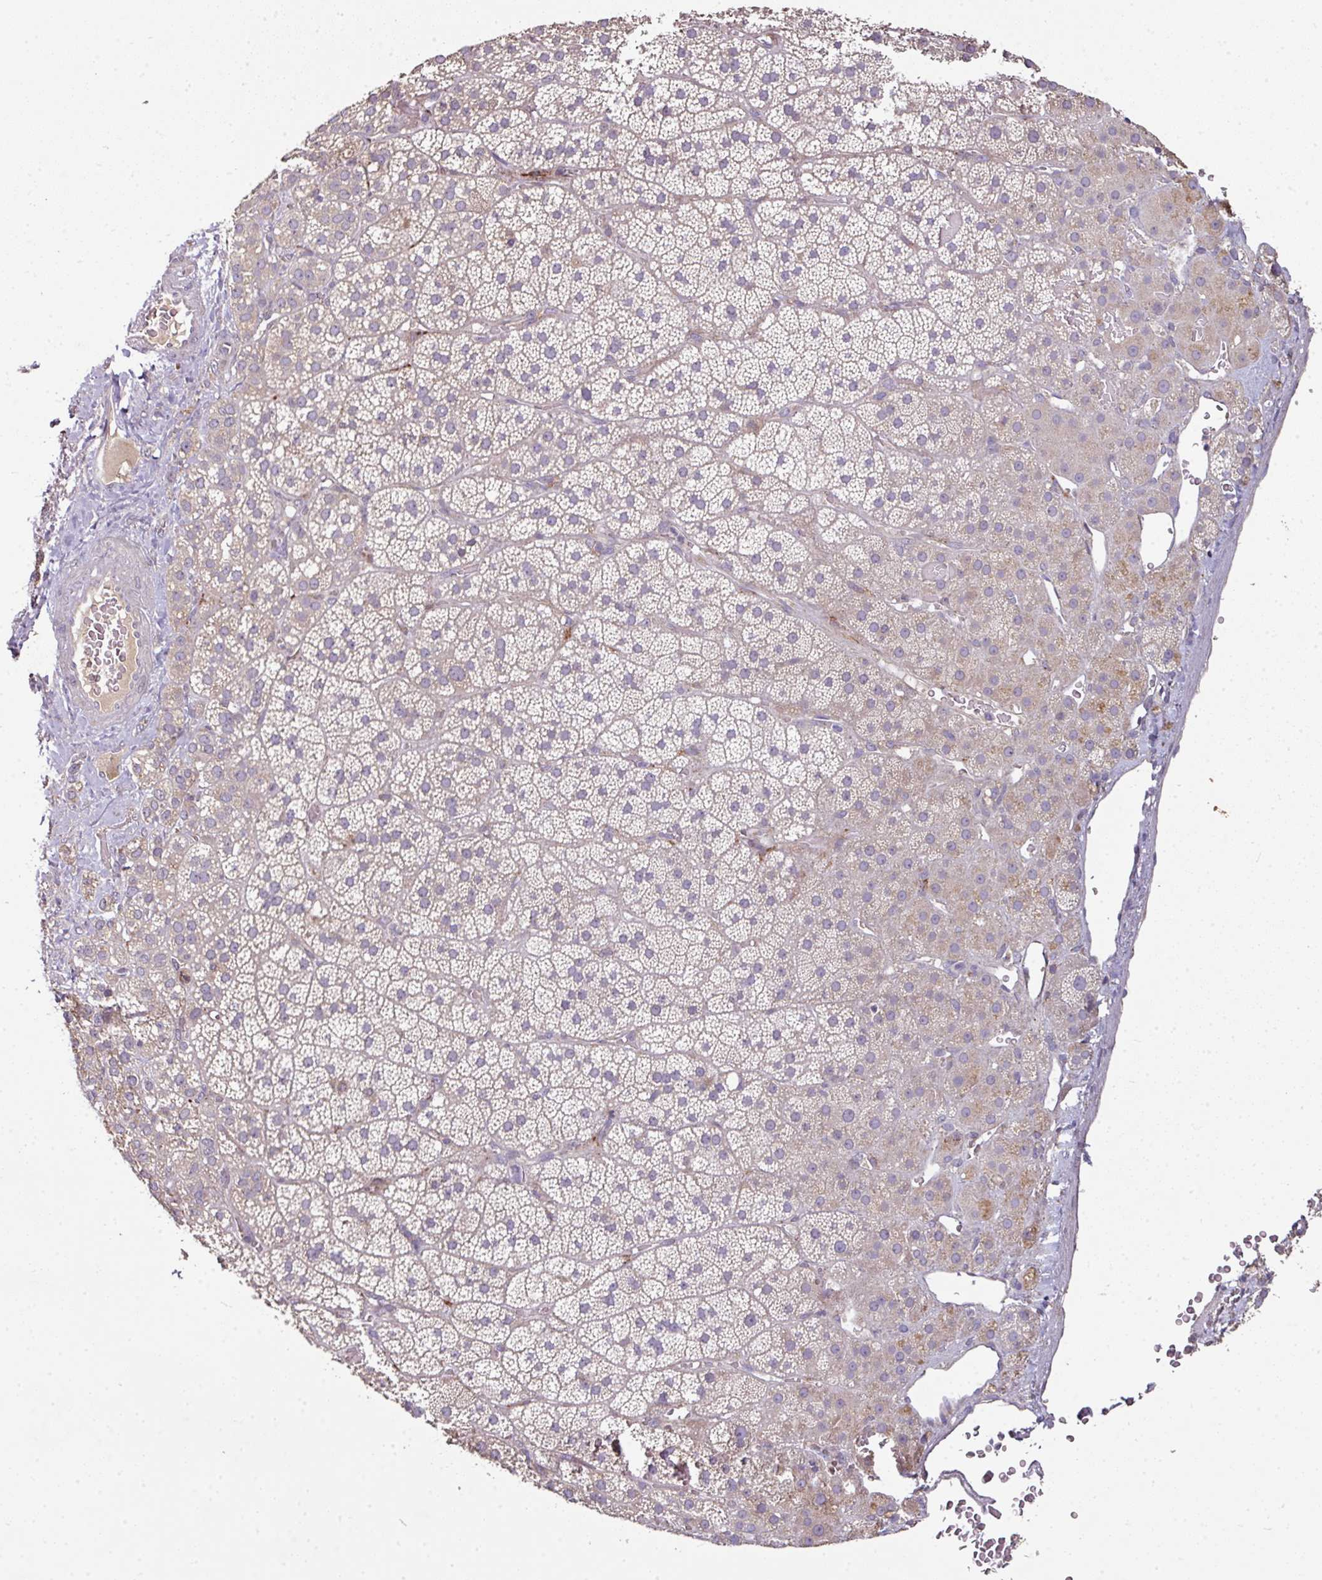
{"staining": {"intensity": "moderate", "quantity": "25%-75%", "location": "cytoplasmic/membranous"}, "tissue": "adrenal gland", "cell_type": "Glandular cells", "image_type": "normal", "snomed": [{"axis": "morphology", "description": "Normal tissue, NOS"}, {"axis": "topography", "description": "Adrenal gland"}], "caption": "Glandular cells show medium levels of moderate cytoplasmic/membranous staining in approximately 25%-75% of cells in normal adrenal gland. (Brightfield microscopy of DAB IHC at high magnification).", "gene": "SPCS3", "patient": {"sex": "male", "age": 57}}